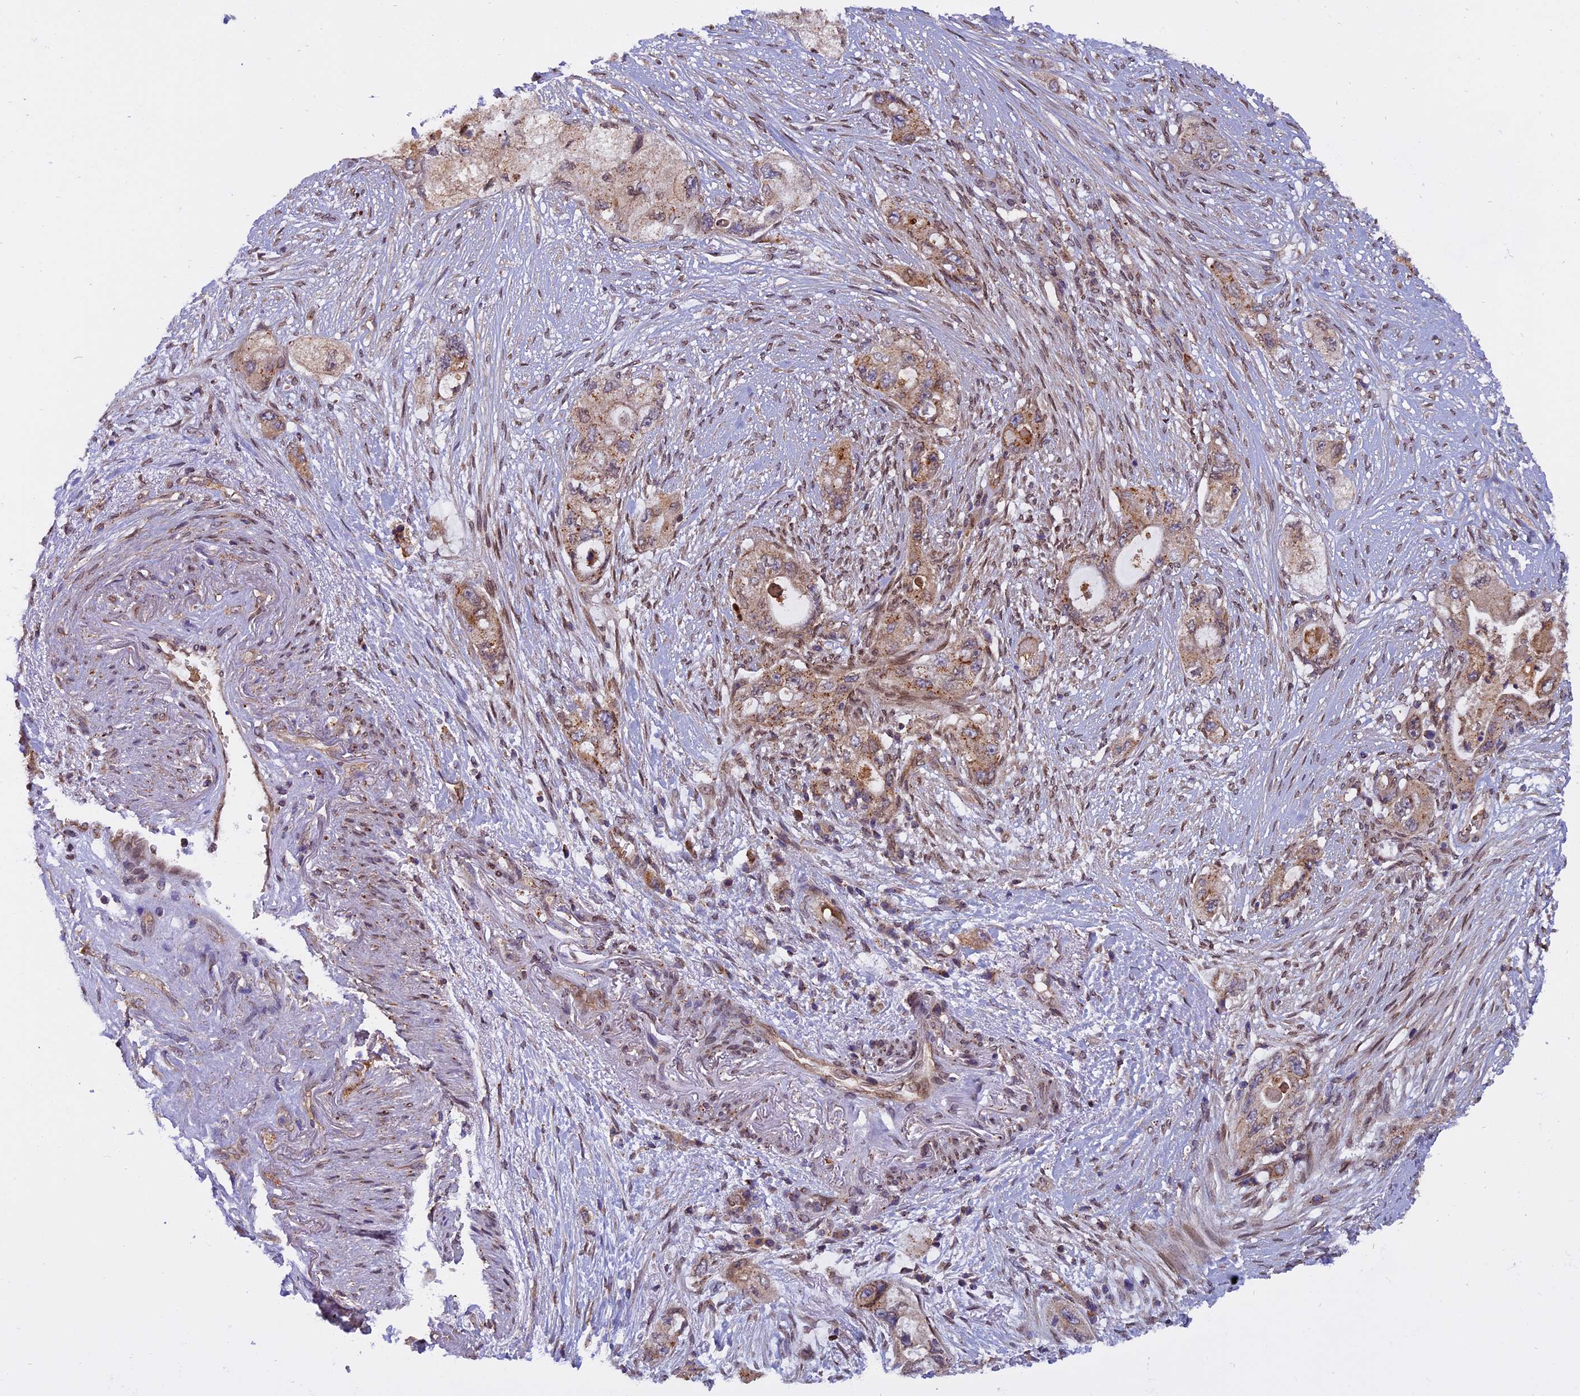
{"staining": {"intensity": "moderate", "quantity": ">75%", "location": "cytoplasmic/membranous"}, "tissue": "pancreatic cancer", "cell_type": "Tumor cells", "image_type": "cancer", "snomed": [{"axis": "morphology", "description": "Adenocarcinoma, NOS"}, {"axis": "topography", "description": "Pancreas"}], "caption": "The photomicrograph demonstrates a brown stain indicating the presence of a protein in the cytoplasmic/membranous of tumor cells in adenocarcinoma (pancreatic). The staining was performed using DAB (3,3'-diaminobenzidine) to visualize the protein expression in brown, while the nuclei were stained in blue with hematoxylin (Magnification: 20x).", "gene": "CHMP2A", "patient": {"sex": "female", "age": 73}}